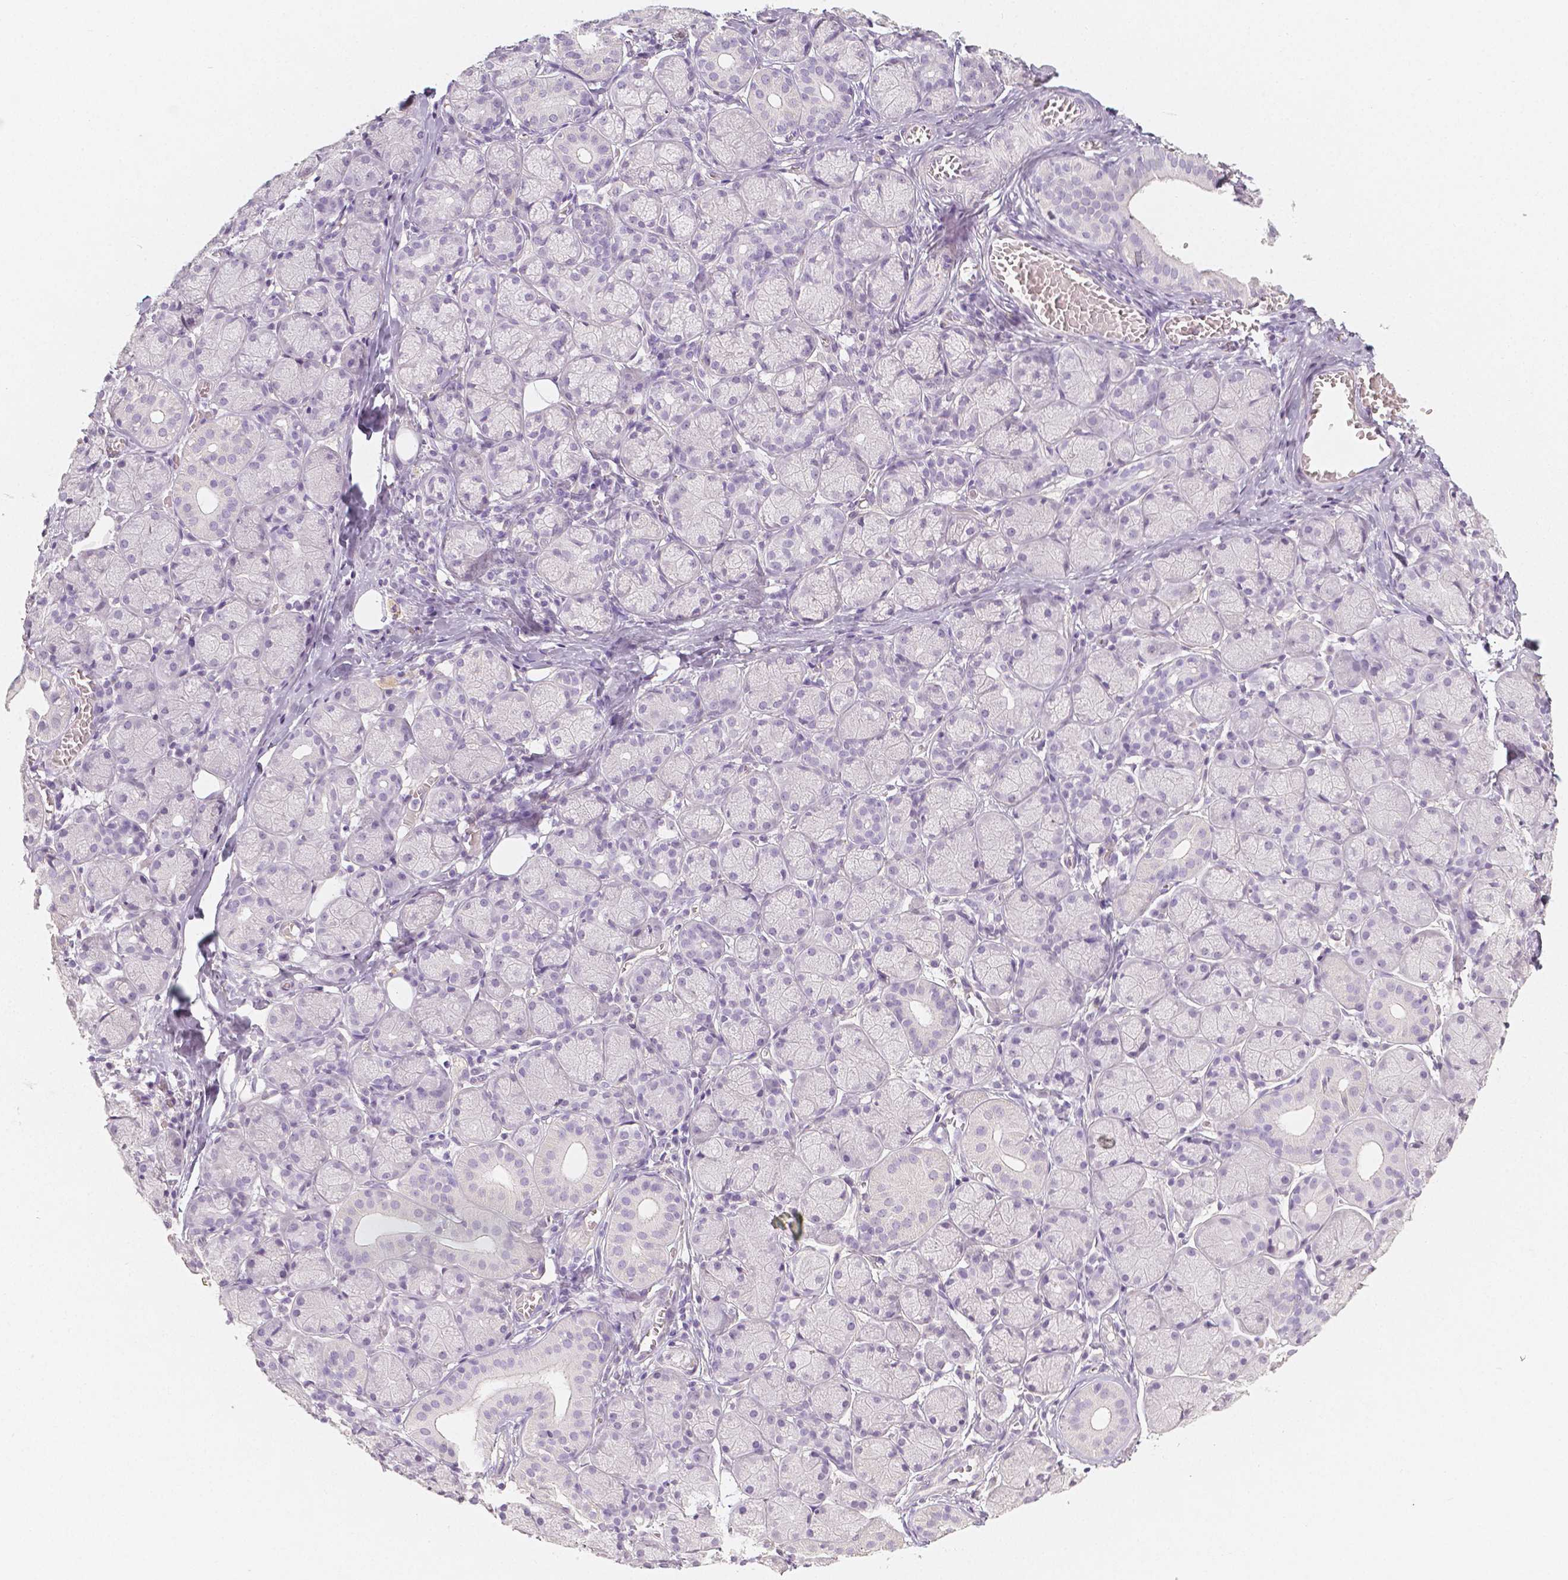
{"staining": {"intensity": "negative", "quantity": "none", "location": "none"}, "tissue": "salivary gland", "cell_type": "Glandular cells", "image_type": "normal", "snomed": [{"axis": "morphology", "description": "Normal tissue, NOS"}, {"axis": "topography", "description": "Salivary gland"}, {"axis": "topography", "description": "Peripheral nerve tissue"}], "caption": "A micrograph of human salivary gland is negative for staining in glandular cells. Nuclei are stained in blue.", "gene": "THY1", "patient": {"sex": "female", "age": 24}}